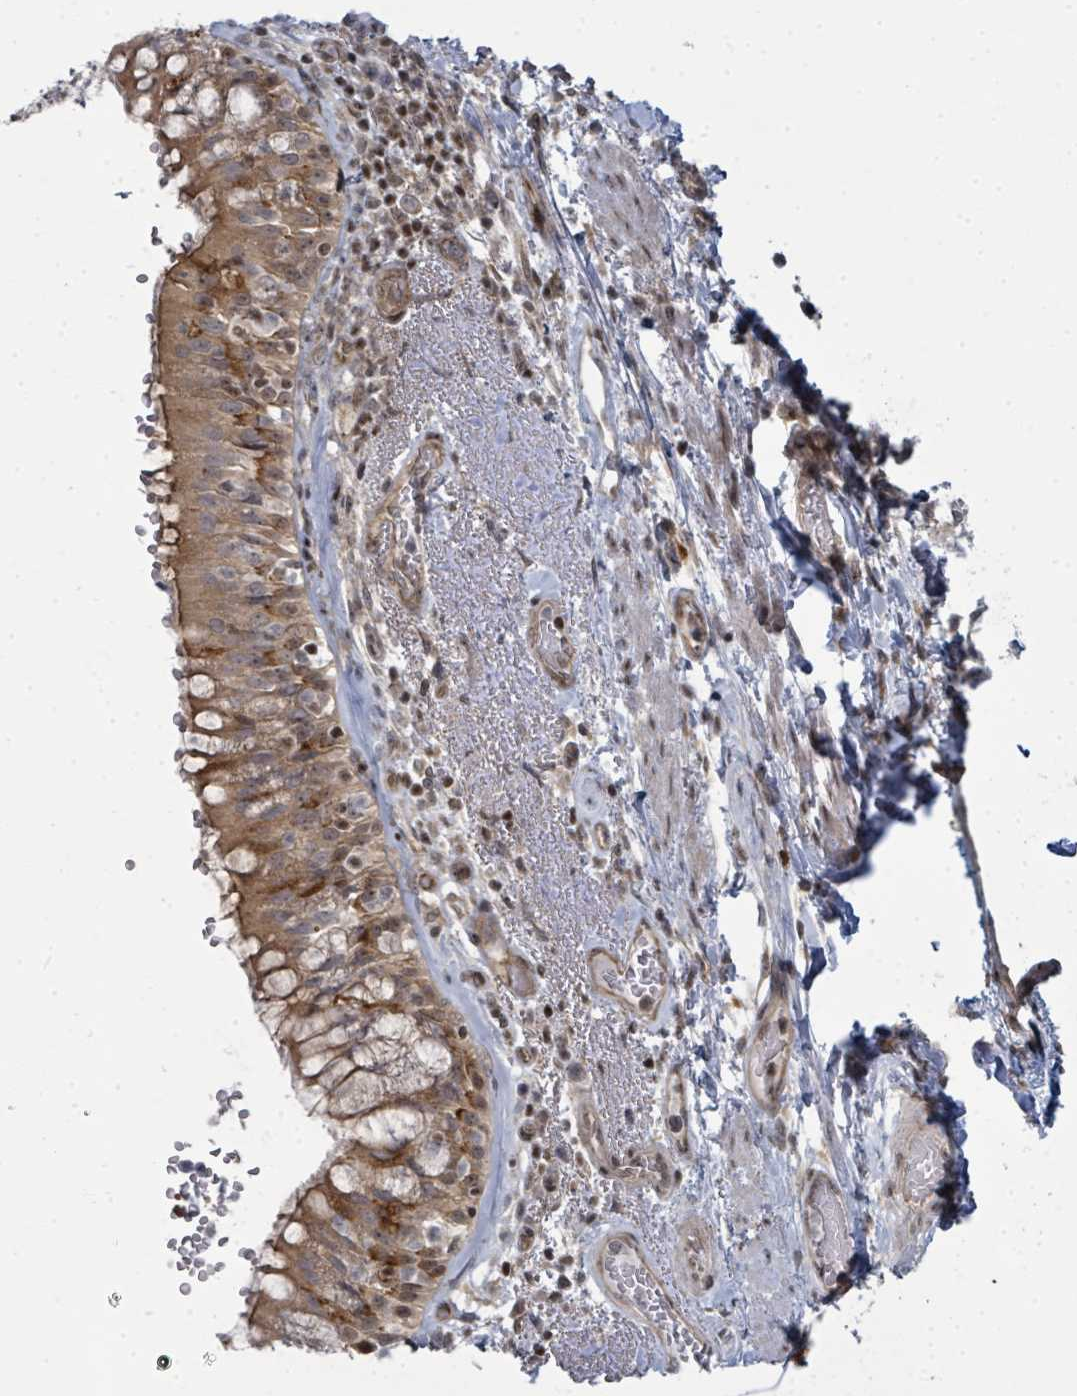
{"staining": {"intensity": "moderate", "quantity": "25%-75%", "location": "cytoplasmic/membranous,nuclear"}, "tissue": "bronchus", "cell_type": "Respiratory epithelial cells", "image_type": "normal", "snomed": [{"axis": "morphology", "description": "Normal tissue, NOS"}, {"axis": "topography", "description": "Cartilage tissue"}, {"axis": "topography", "description": "Bronchus"}], "caption": "A brown stain labels moderate cytoplasmic/membranous,nuclear positivity of a protein in respiratory epithelial cells of benign human bronchus. (Brightfield microscopy of DAB IHC at high magnification).", "gene": "PSMG2", "patient": {"sex": "male", "age": 63}}